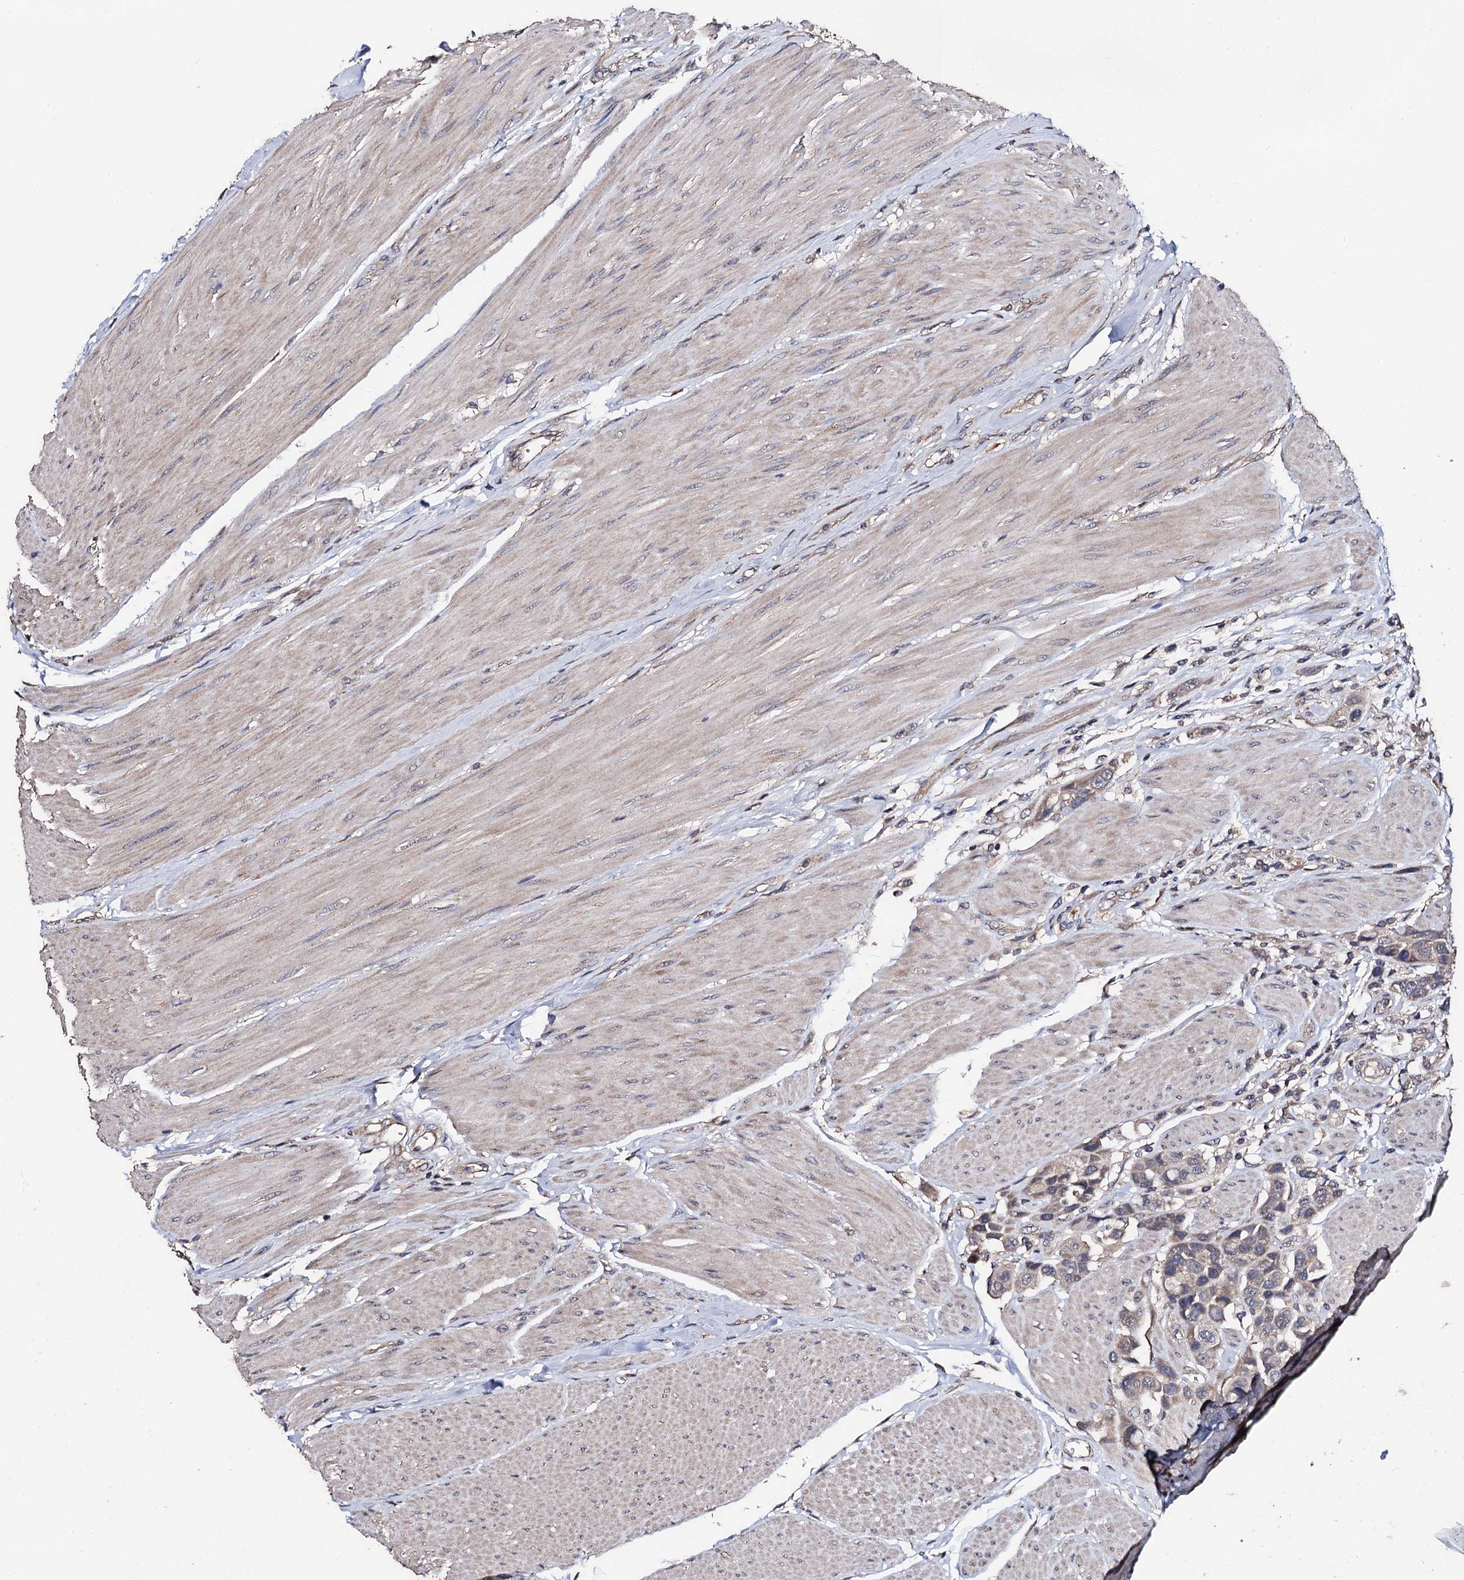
{"staining": {"intensity": "weak", "quantity": "25%-75%", "location": "cytoplasmic/membranous"}, "tissue": "urothelial cancer", "cell_type": "Tumor cells", "image_type": "cancer", "snomed": [{"axis": "morphology", "description": "Urothelial carcinoma, High grade"}, {"axis": "topography", "description": "Urinary bladder"}], "caption": "Human urothelial cancer stained for a protein (brown) displays weak cytoplasmic/membranous positive staining in approximately 25%-75% of tumor cells.", "gene": "PPTC7", "patient": {"sex": "male", "age": 50}}